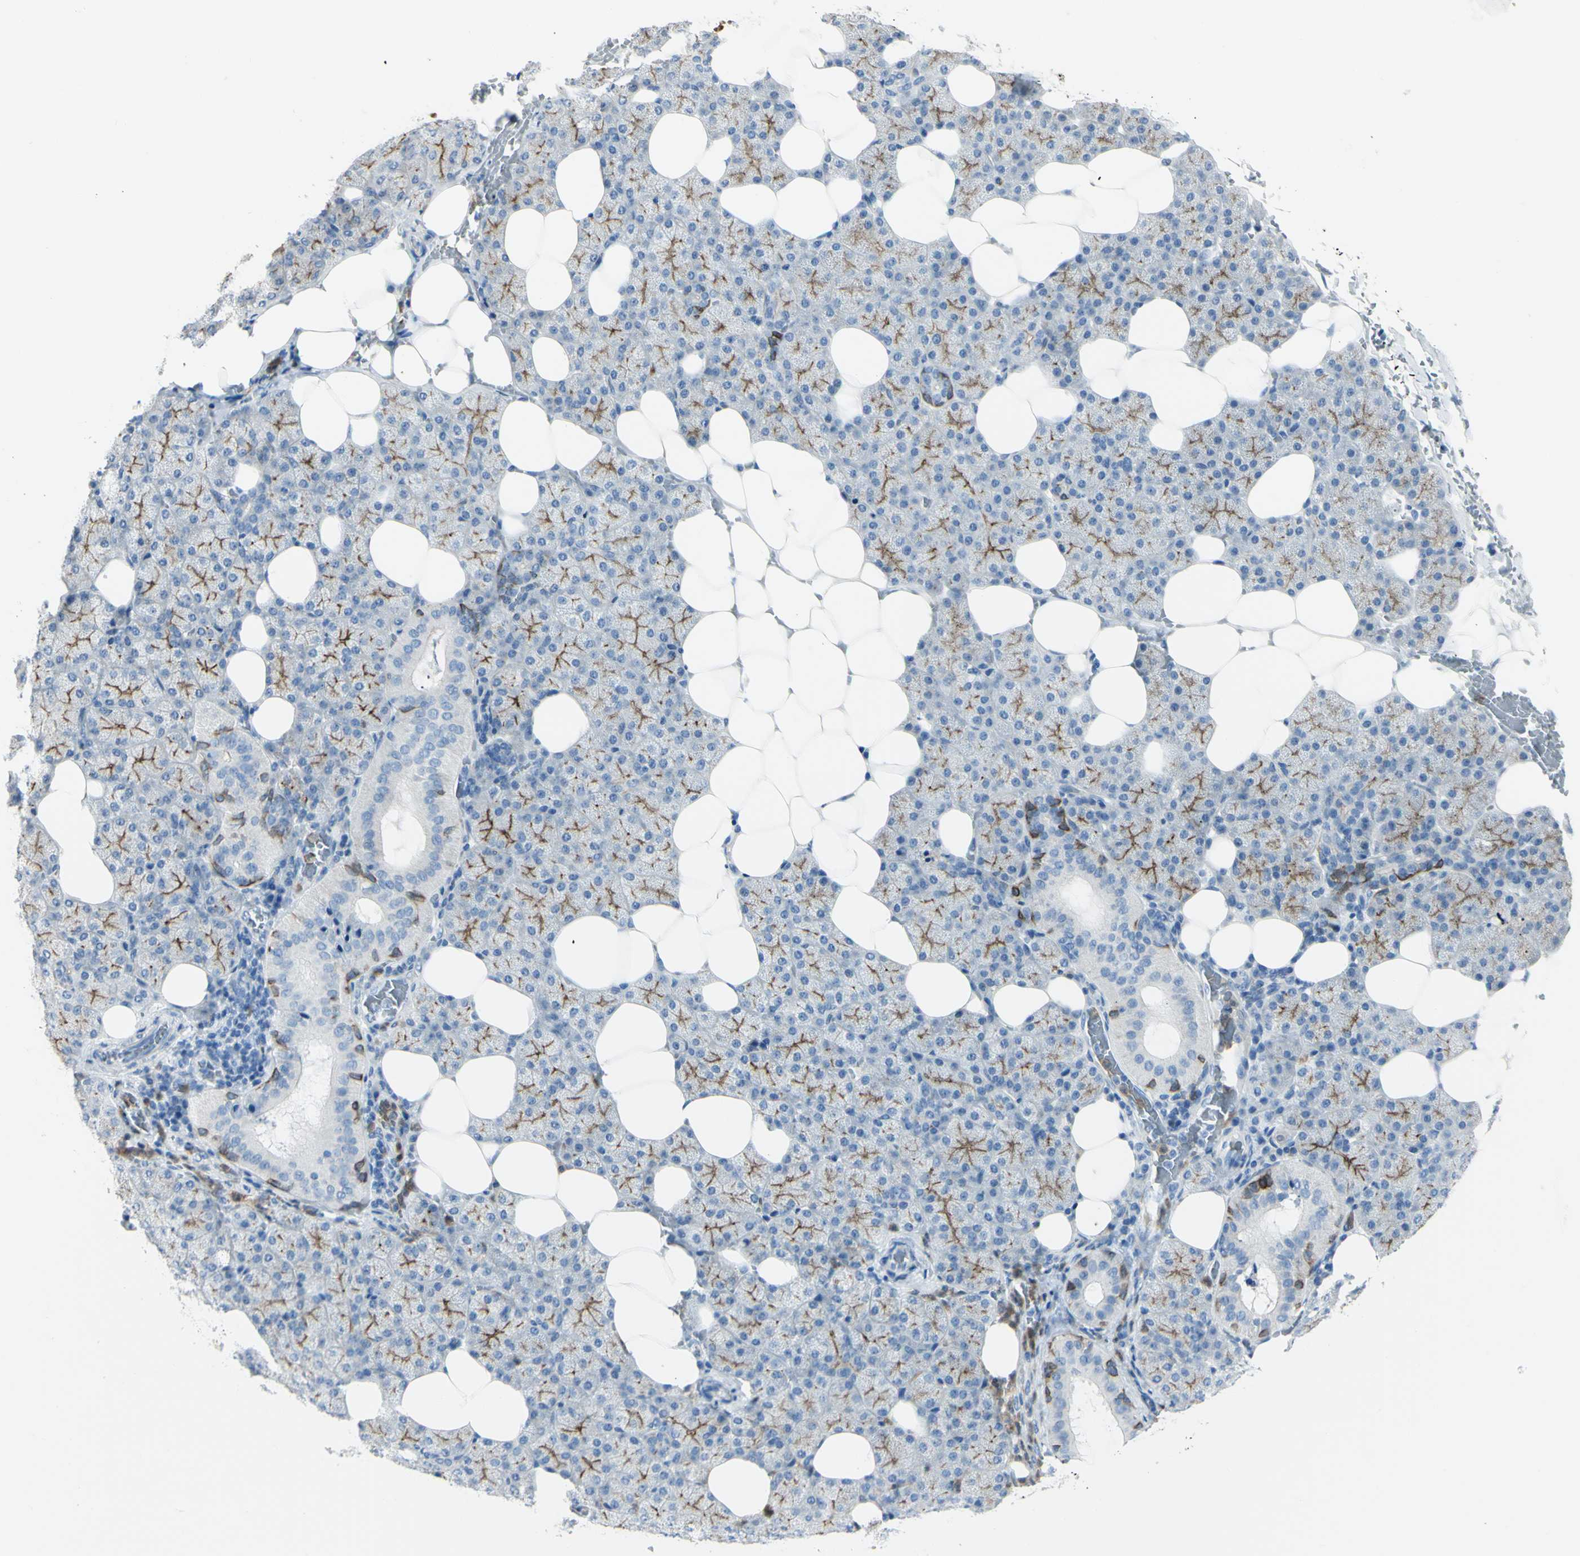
{"staining": {"intensity": "moderate", "quantity": "25%-75%", "location": "cytoplasmic/membranous"}, "tissue": "salivary gland", "cell_type": "Glandular cells", "image_type": "normal", "snomed": [{"axis": "morphology", "description": "Normal tissue, NOS"}, {"axis": "topography", "description": "Lymph node"}, {"axis": "topography", "description": "Salivary gland"}], "caption": "DAB immunohistochemical staining of benign salivary gland exhibits moderate cytoplasmic/membranous protein expression in about 25%-75% of glandular cells. (IHC, brightfield microscopy, high magnification).", "gene": "ZNF557", "patient": {"sex": "male", "age": 8}}